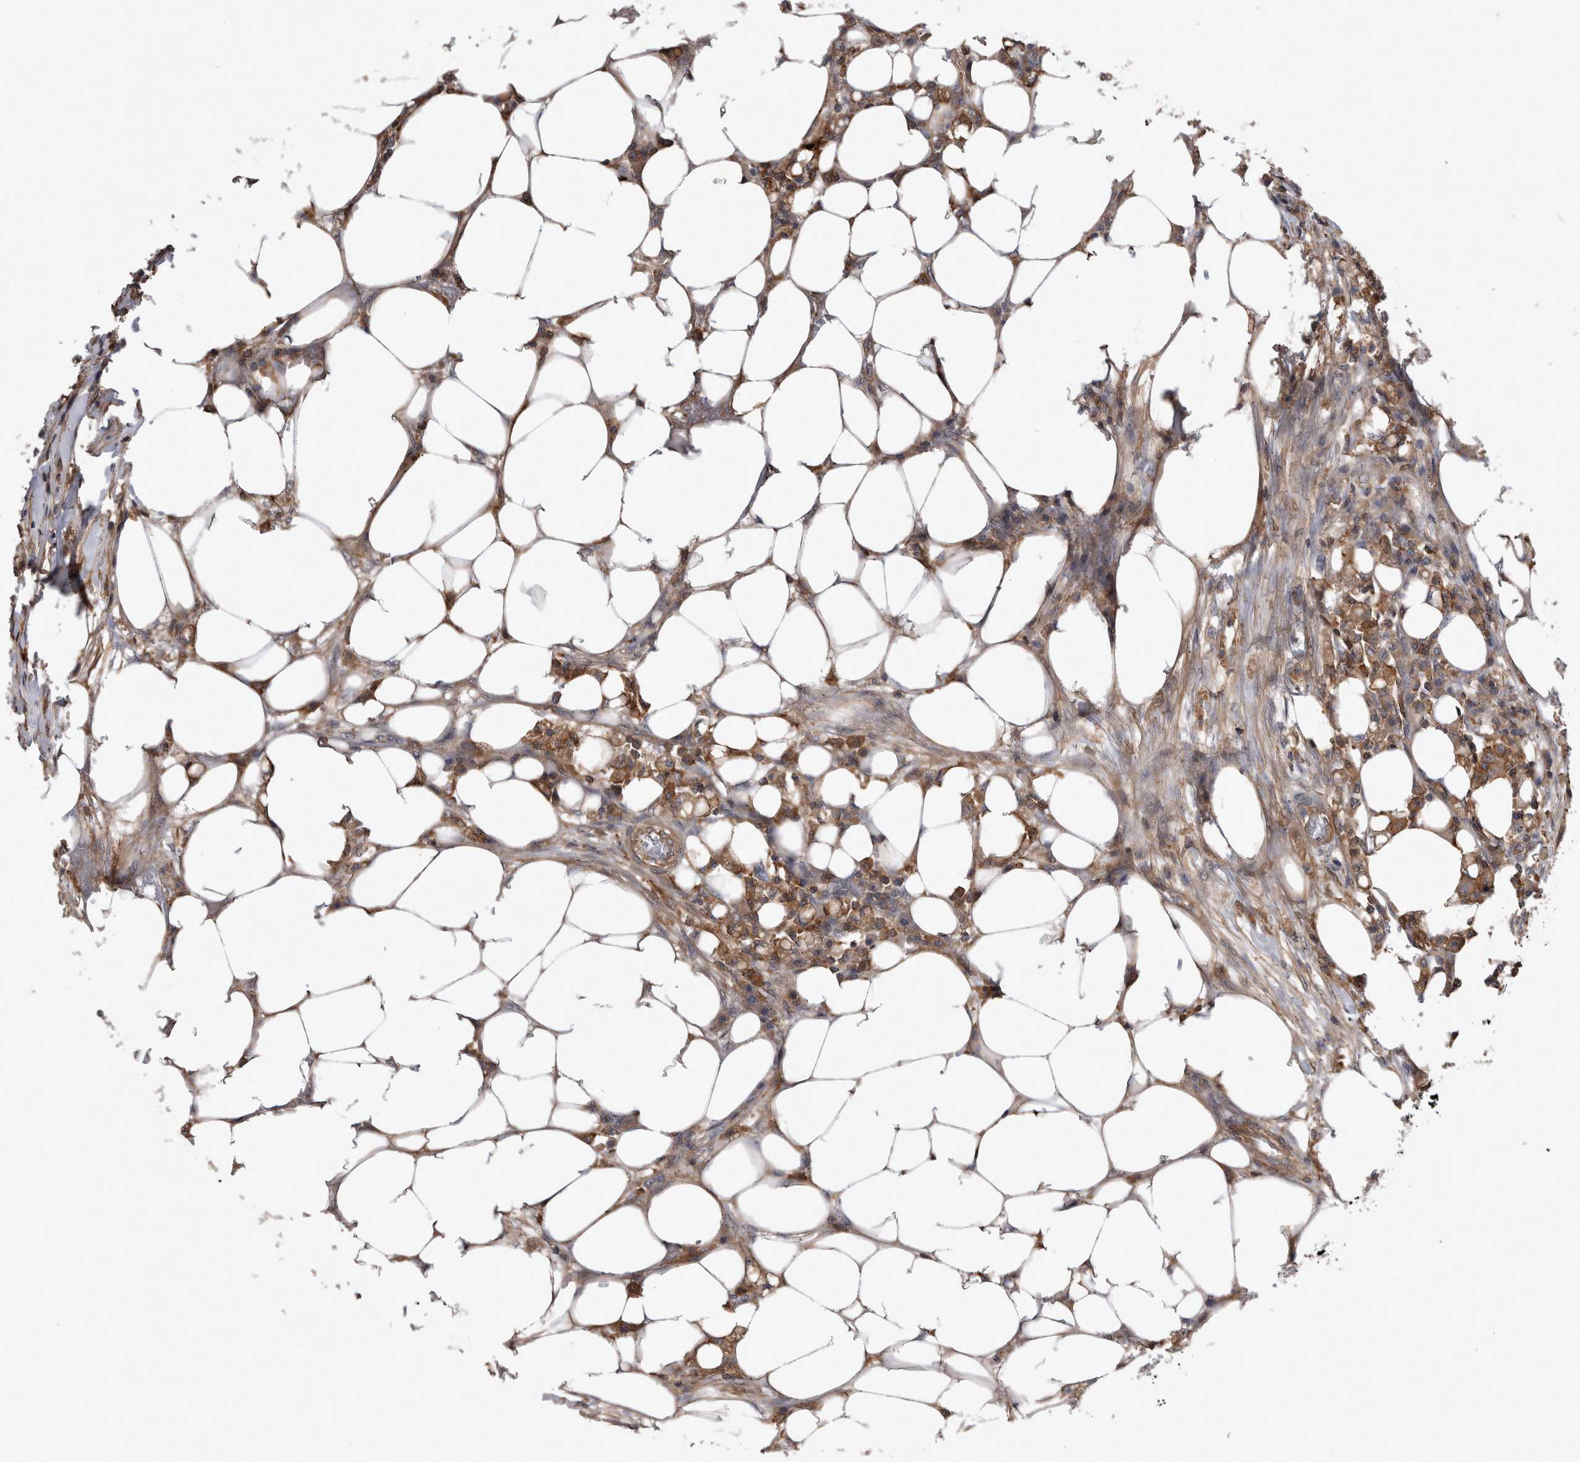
{"staining": {"intensity": "moderate", "quantity": ">75%", "location": "cytoplasmic/membranous"}, "tissue": "colorectal cancer", "cell_type": "Tumor cells", "image_type": "cancer", "snomed": [{"axis": "morphology", "description": "Adenocarcinoma, NOS"}, {"axis": "topography", "description": "Colon"}], "caption": "Immunohistochemistry (IHC) photomicrograph of human colorectal cancer (adenocarcinoma) stained for a protein (brown), which demonstrates medium levels of moderate cytoplasmic/membranous expression in approximately >75% of tumor cells.", "gene": "ZNF114", "patient": {"sex": "male", "age": 71}}